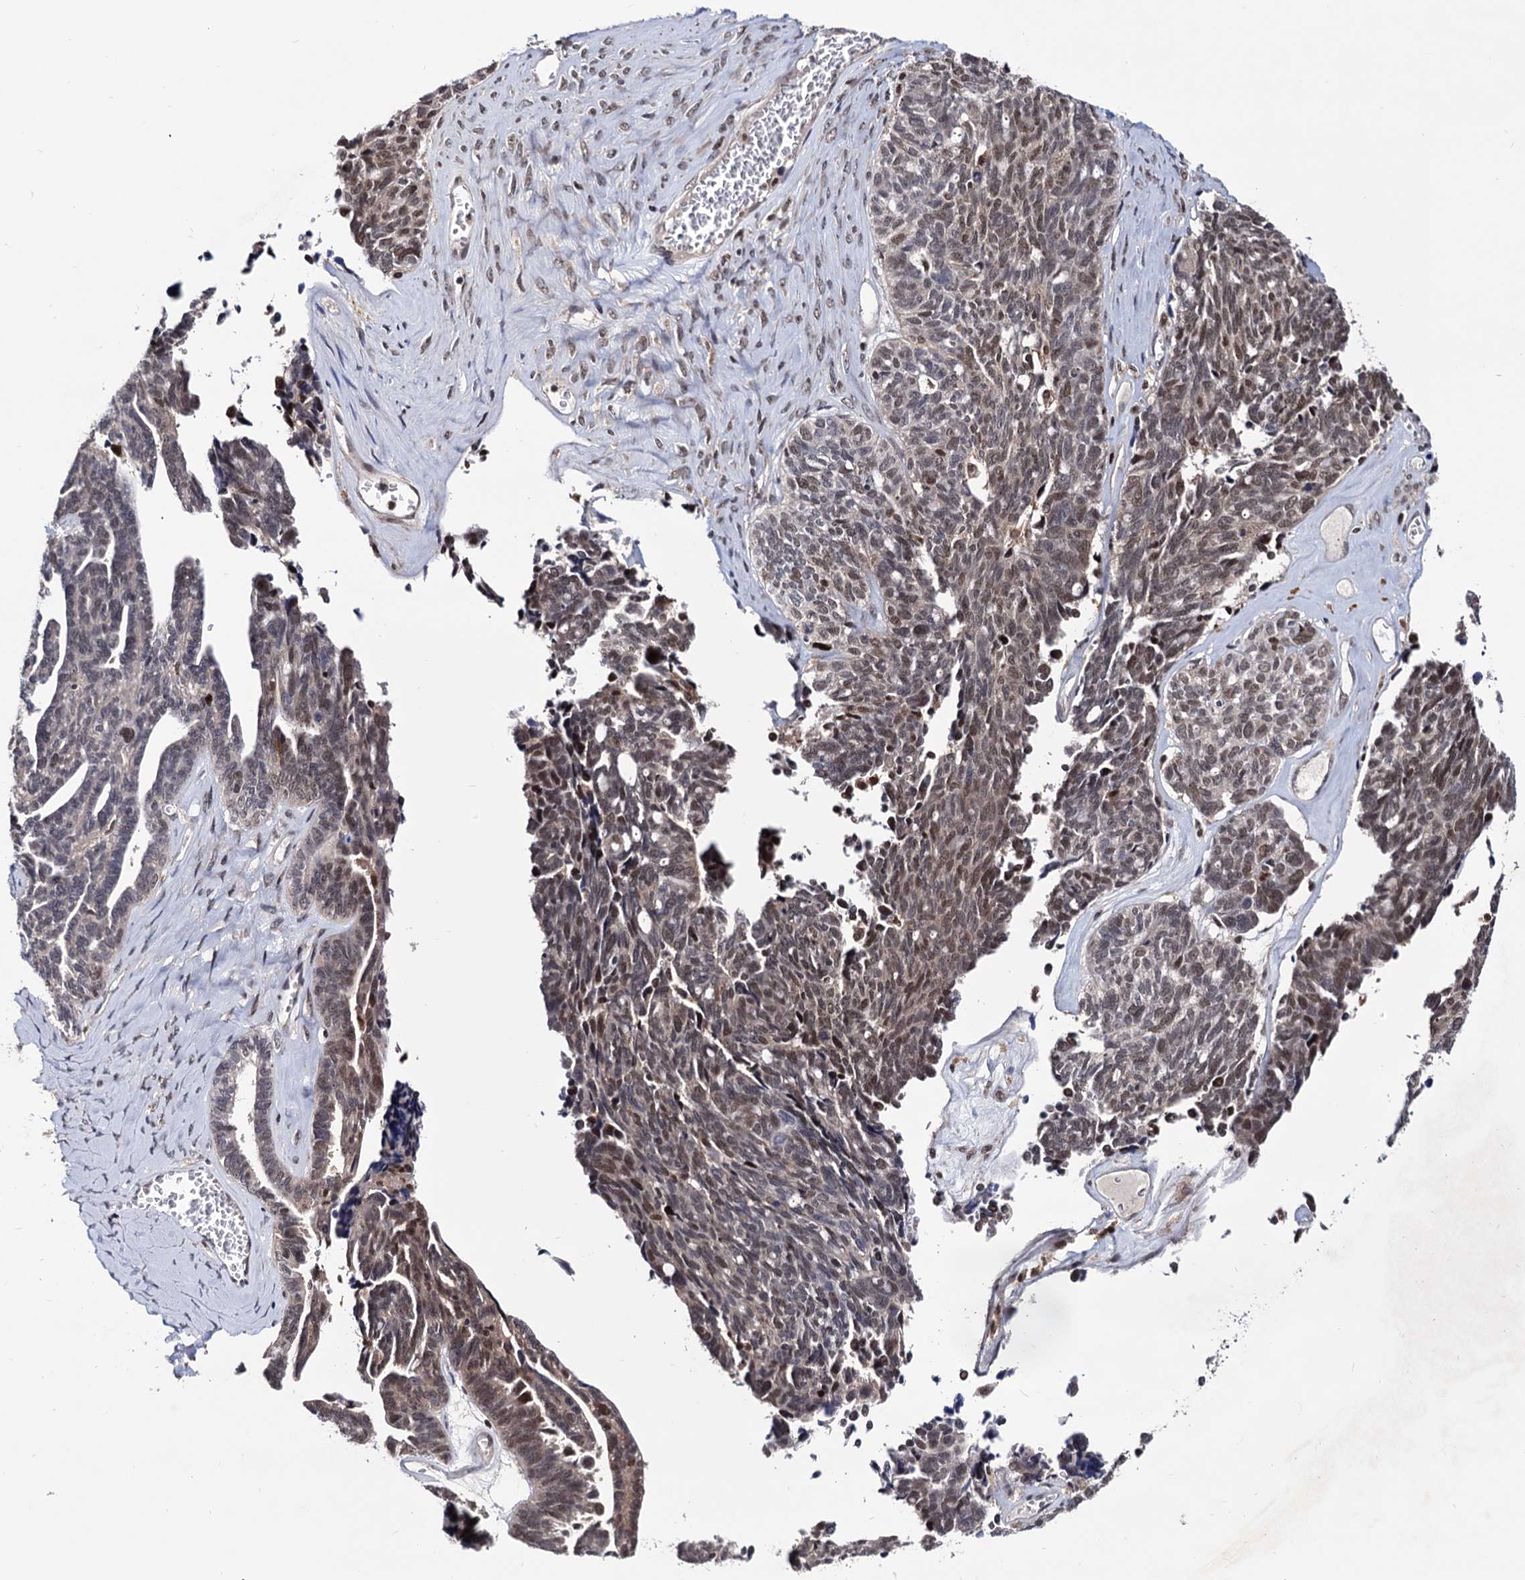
{"staining": {"intensity": "weak", "quantity": ">75%", "location": "nuclear"}, "tissue": "ovarian cancer", "cell_type": "Tumor cells", "image_type": "cancer", "snomed": [{"axis": "morphology", "description": "Cystadenocarcinoma, serous, NOS"}, {"axis": "topography", "description": "Ovary"}], "caption": "Immunohistochemistry (DAB (3,3'-diaminobenzidine)) staining of human serous cystadenocarcinoma (ovarian) displays weak nuclear protein positivity in about >75% of tumor cells.", "gene": "RNASEH2B", "patient": {"sex": "female", "age": 79}}